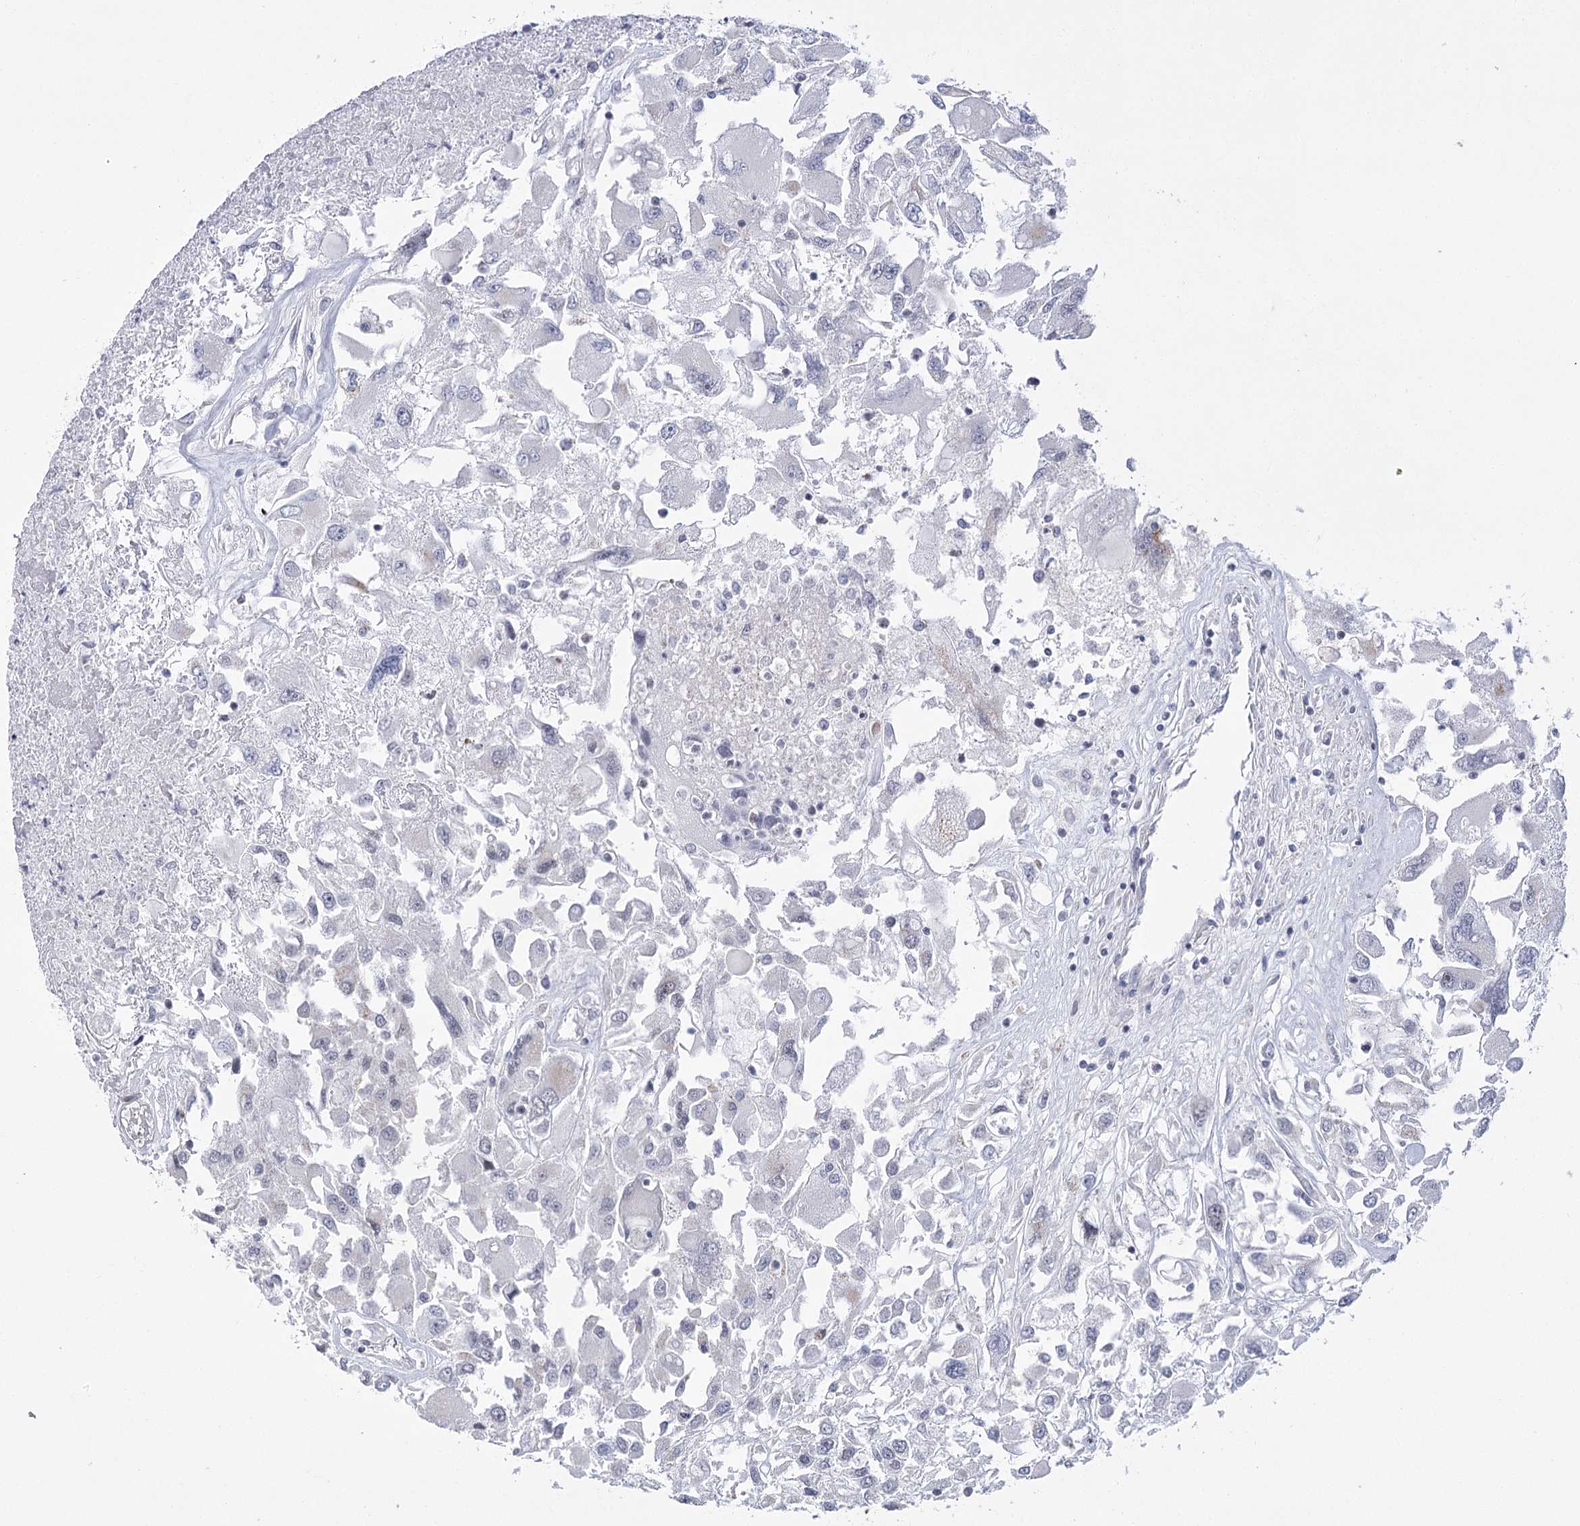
{"staining": {"intensity": "negative", "quantity": "none", "location": "none"}, "tissue": "renal cancer", "cell_type": "Tumor cells", "image_type": "cancer", "snomed": [{"axis": "morphology", "description": "Adenocarcinoma, NOS"}, {"axis": "topography", "description": "Kidney"}], "caption": "DAB immunohistochemical staining of human renal cancer displays no significant expression in tumor cells. (DAB (3,3'-diaminobenzidine) immunohistochemistry, high magnification).", "gene": "FAM76B", "patient": {"sex": "female", "age": 52}}